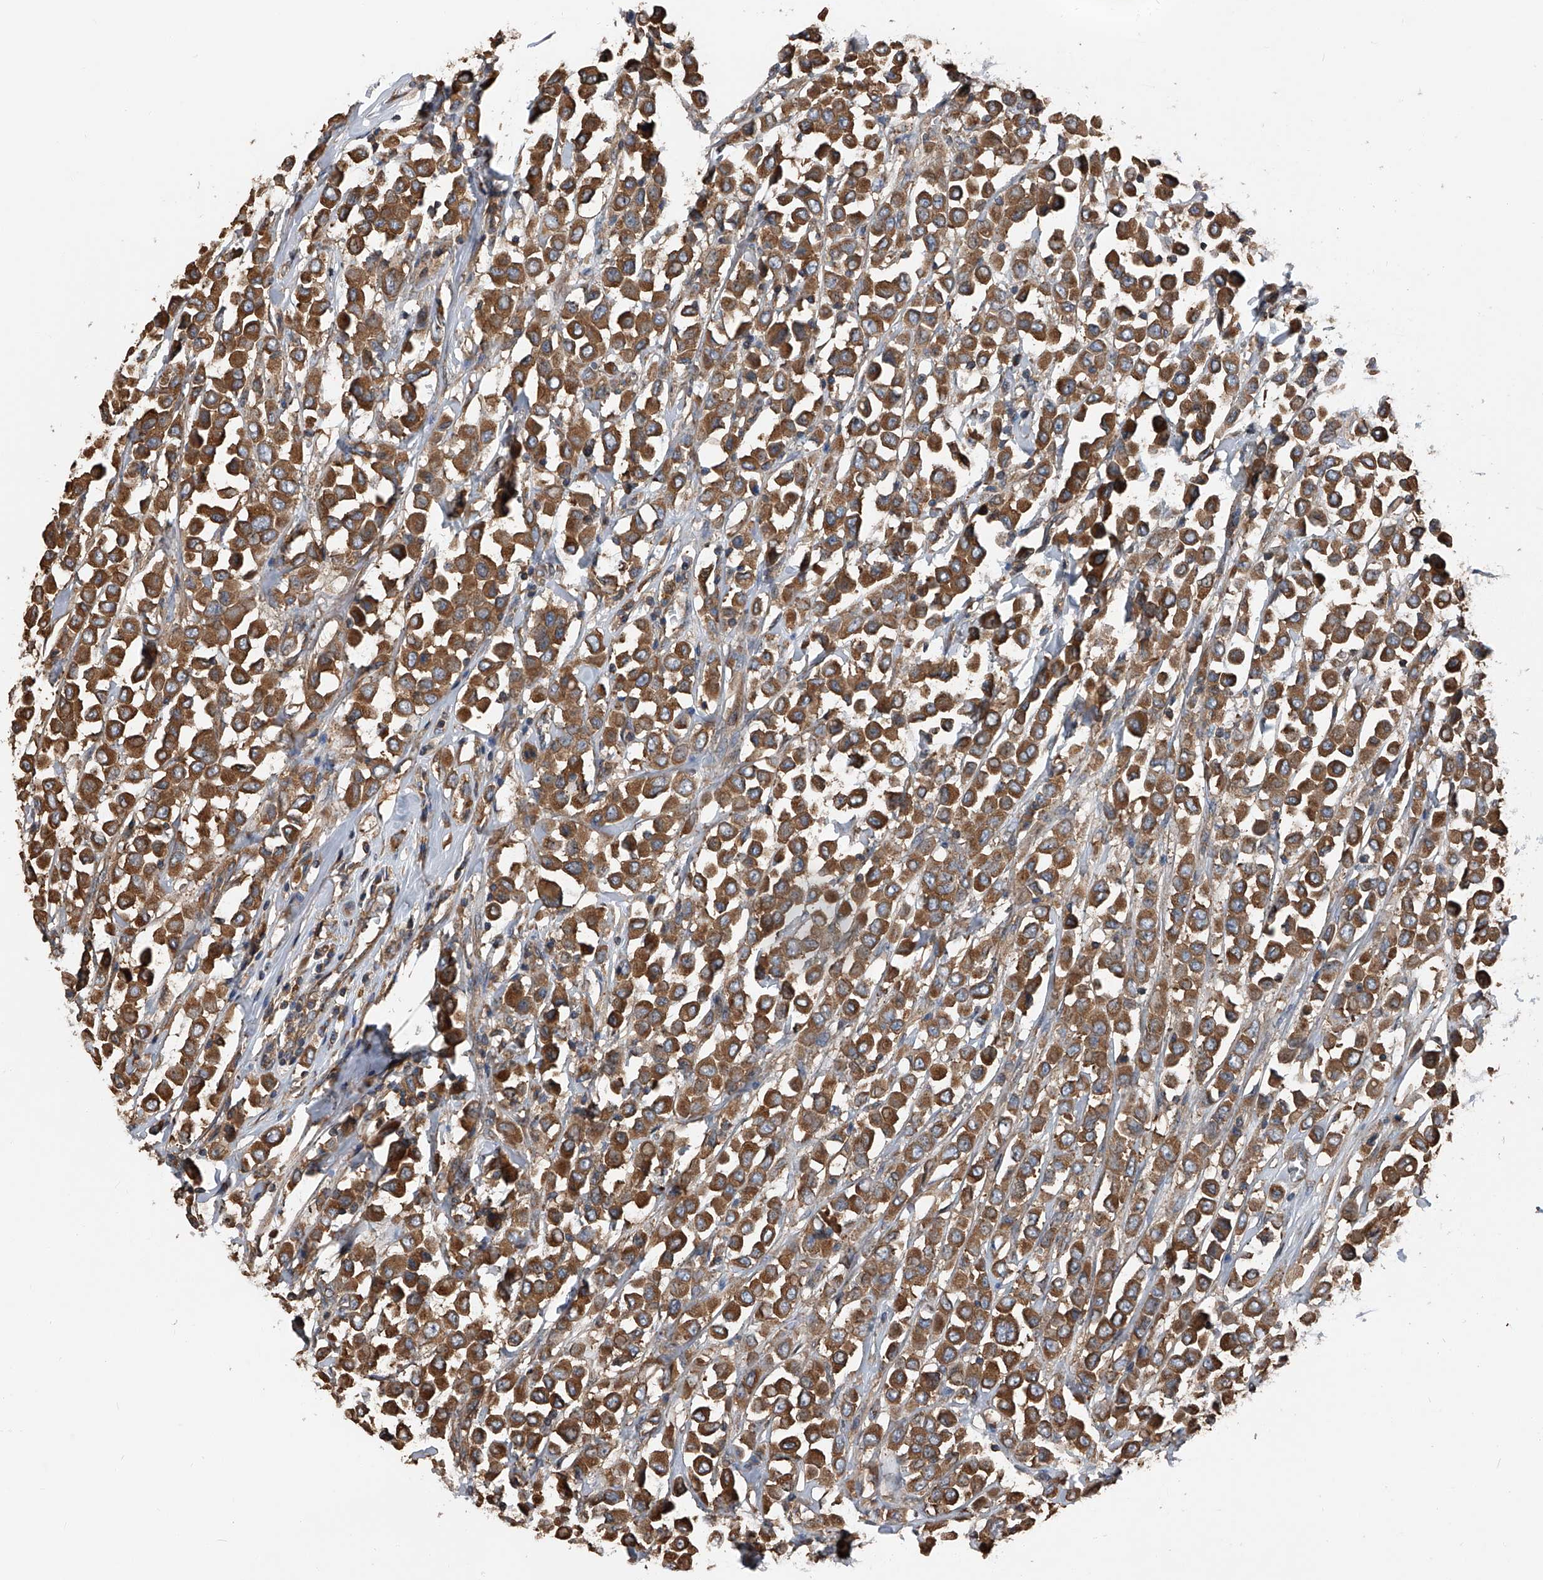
{"staining": {"intensity": "strong", "quantity": ">75%", "location": "cytoplasmic/membranous"}, "tissue": "breast cancer", "cell_type": "Tumor cells", "image_type": "cancer", "snomed": [{"axis": "morphology", "description": "Duct carcinoma"}, {"axis": "topography", "description": "Breast"}], "caption": "A brown stain highlights strong cytoplasmic/membranous positivity of a protein in human breast cancer tumor cells. (DAB IHC, brown staining for protein, blue staining for nuclei).", "gene": "KCNJ2", "patient": {"sex": "female", "age": 61}}